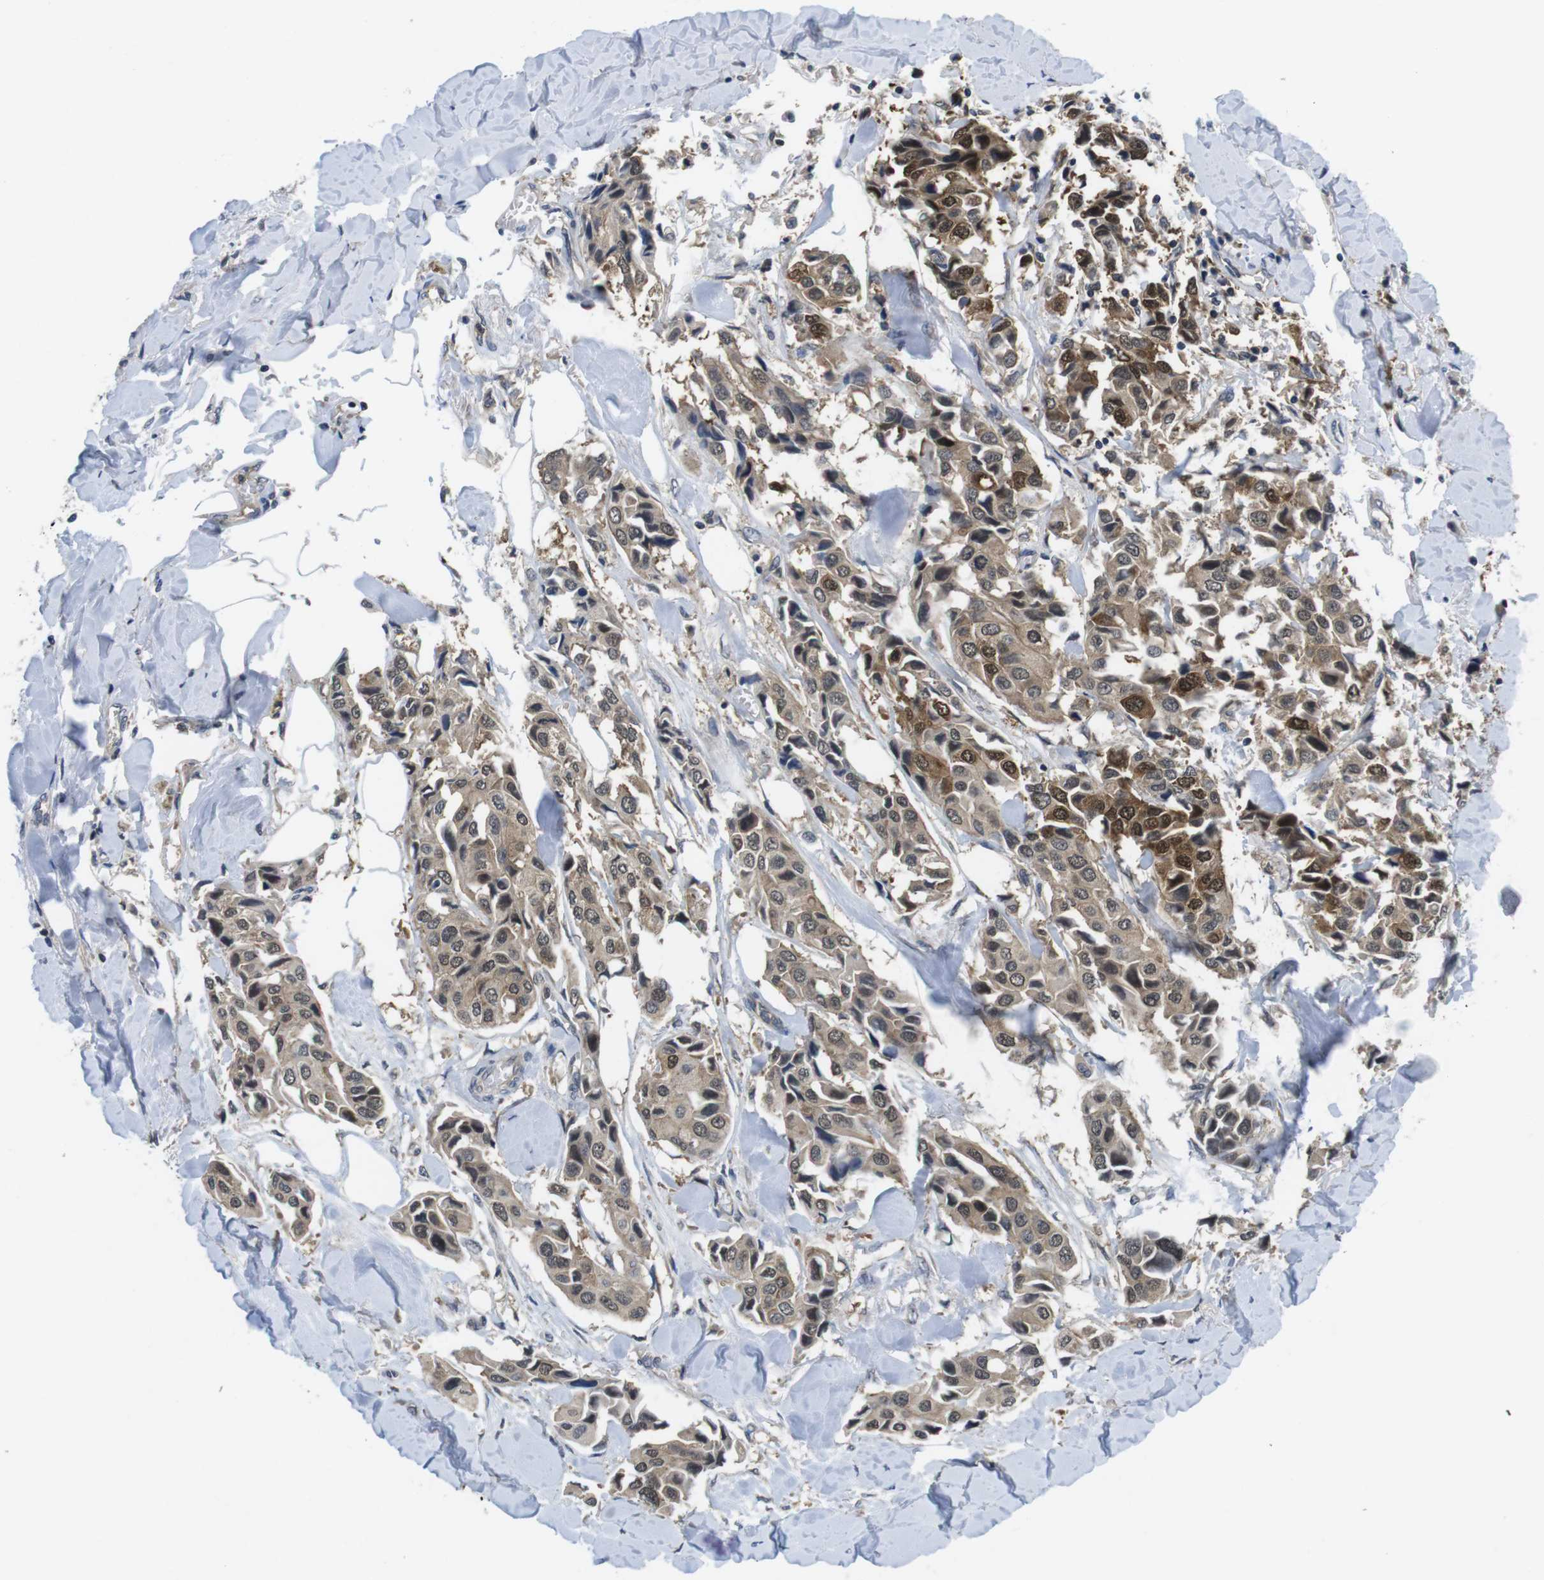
{"staining": {"intensity": "moderate", "quantity": ">75%", "location": "cytoplasmic/membranous,nuclear"}, "tissue": "breast cancer", "cell_type": "Tumor cells", "image_type": "cancer", "snomed": [{"axis": "morphology", "description": "Duct carcinoma"}, {"axis": "topography", "description": "Breast"}], "caption": "Intraductal carcinoma (breast) stained for a protein exhibits moderate cytoplasmic/membranous and nuclear positivity in tumor cells.", "gene": "FADD", "patient": {"sex": "female", "age": 80}}